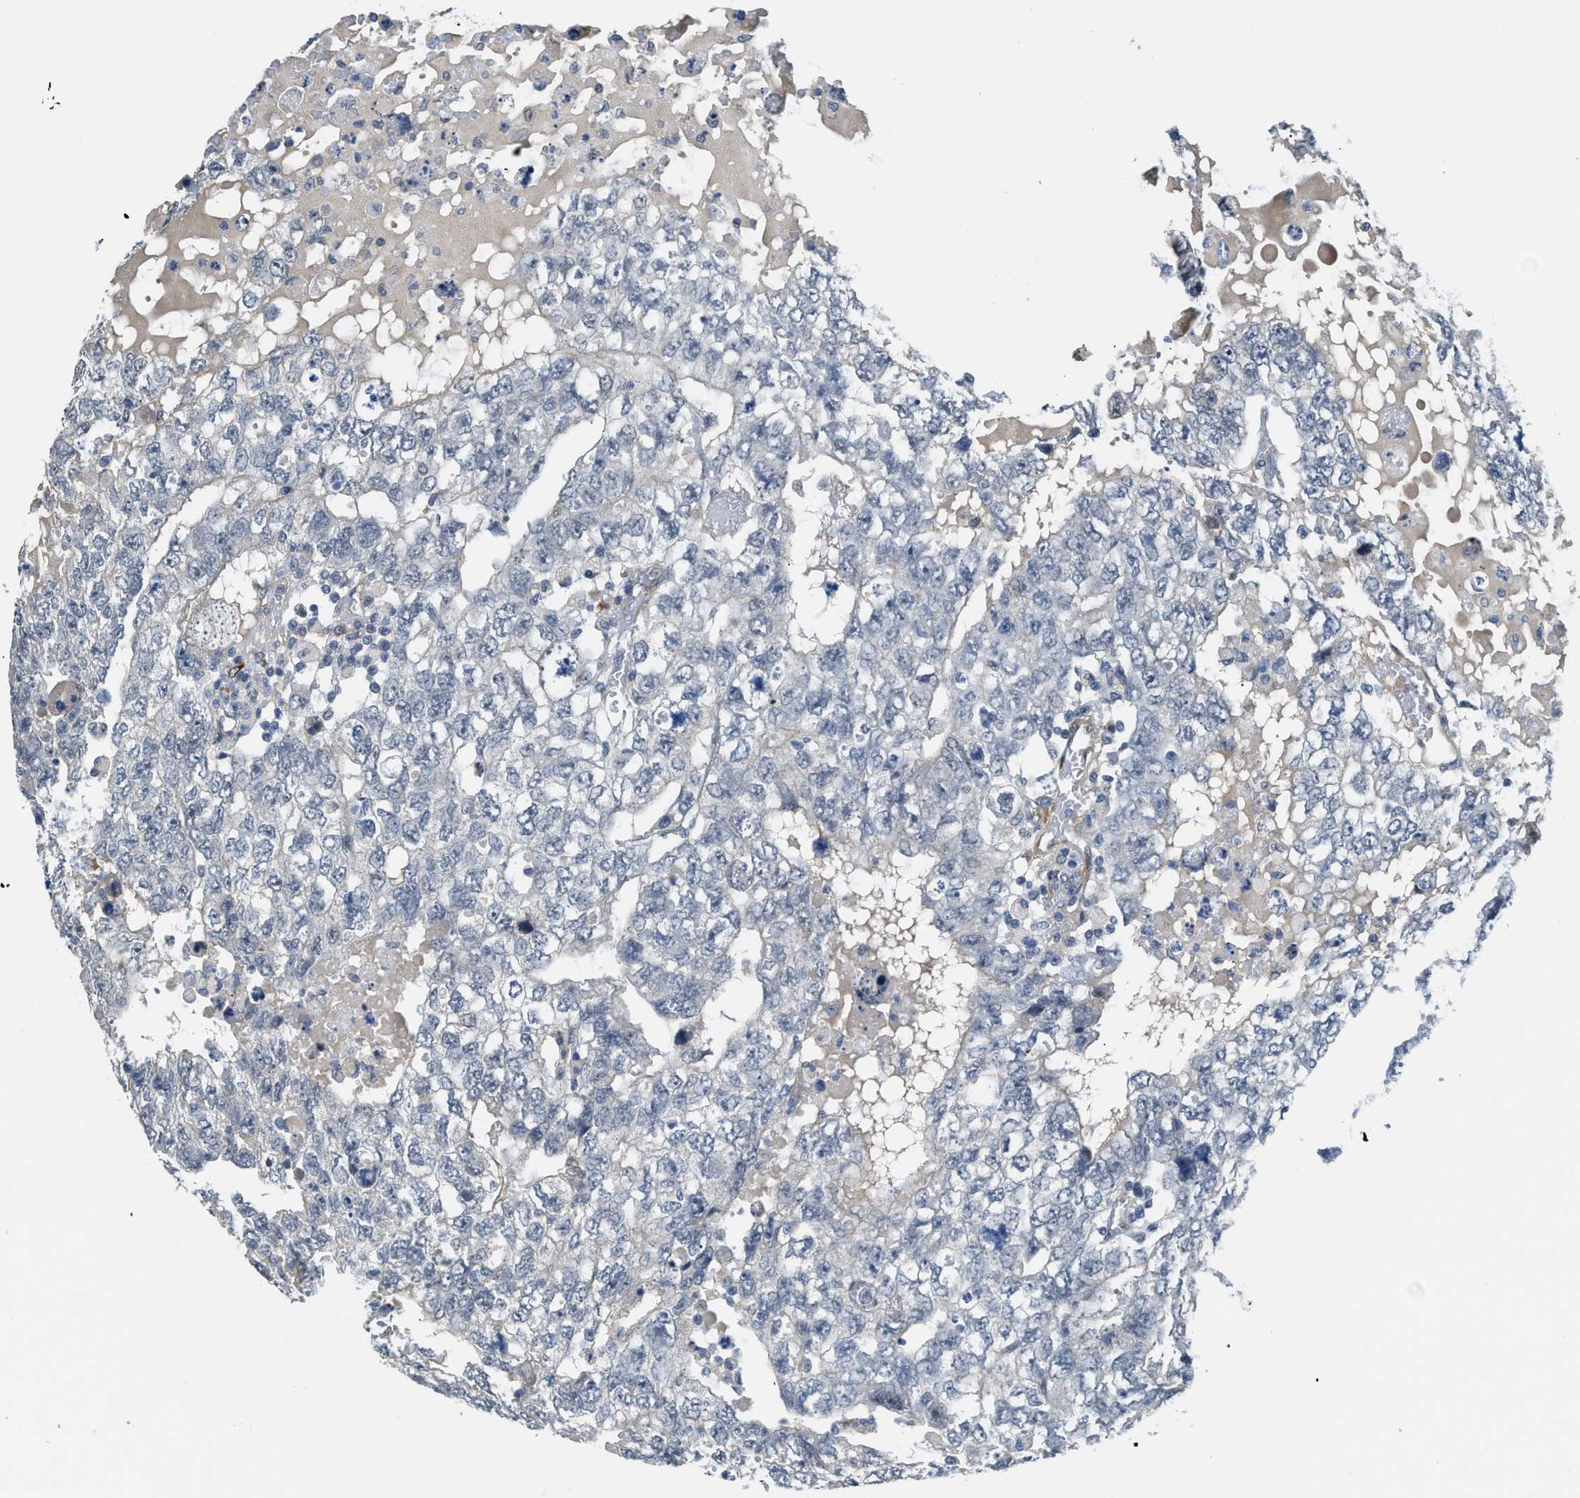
{"staining": {"intensity": "negative", "quantity": "none", "location": "none"}, "tissue": "testis cancer", "cell_type": "Tumor cells", "image_type": "cancer", "snomed": [{"axis": "morphology", "description": "Carcinoma, Embryonal, NOS"}, {"axis": "topography", "description": "Testis"}], "caption": "An image of human testis embryonal carcinoma is negative for staining in tumor cells.", "gene": "TMEM154", "patient": {"sex": "male", "age": 36}}